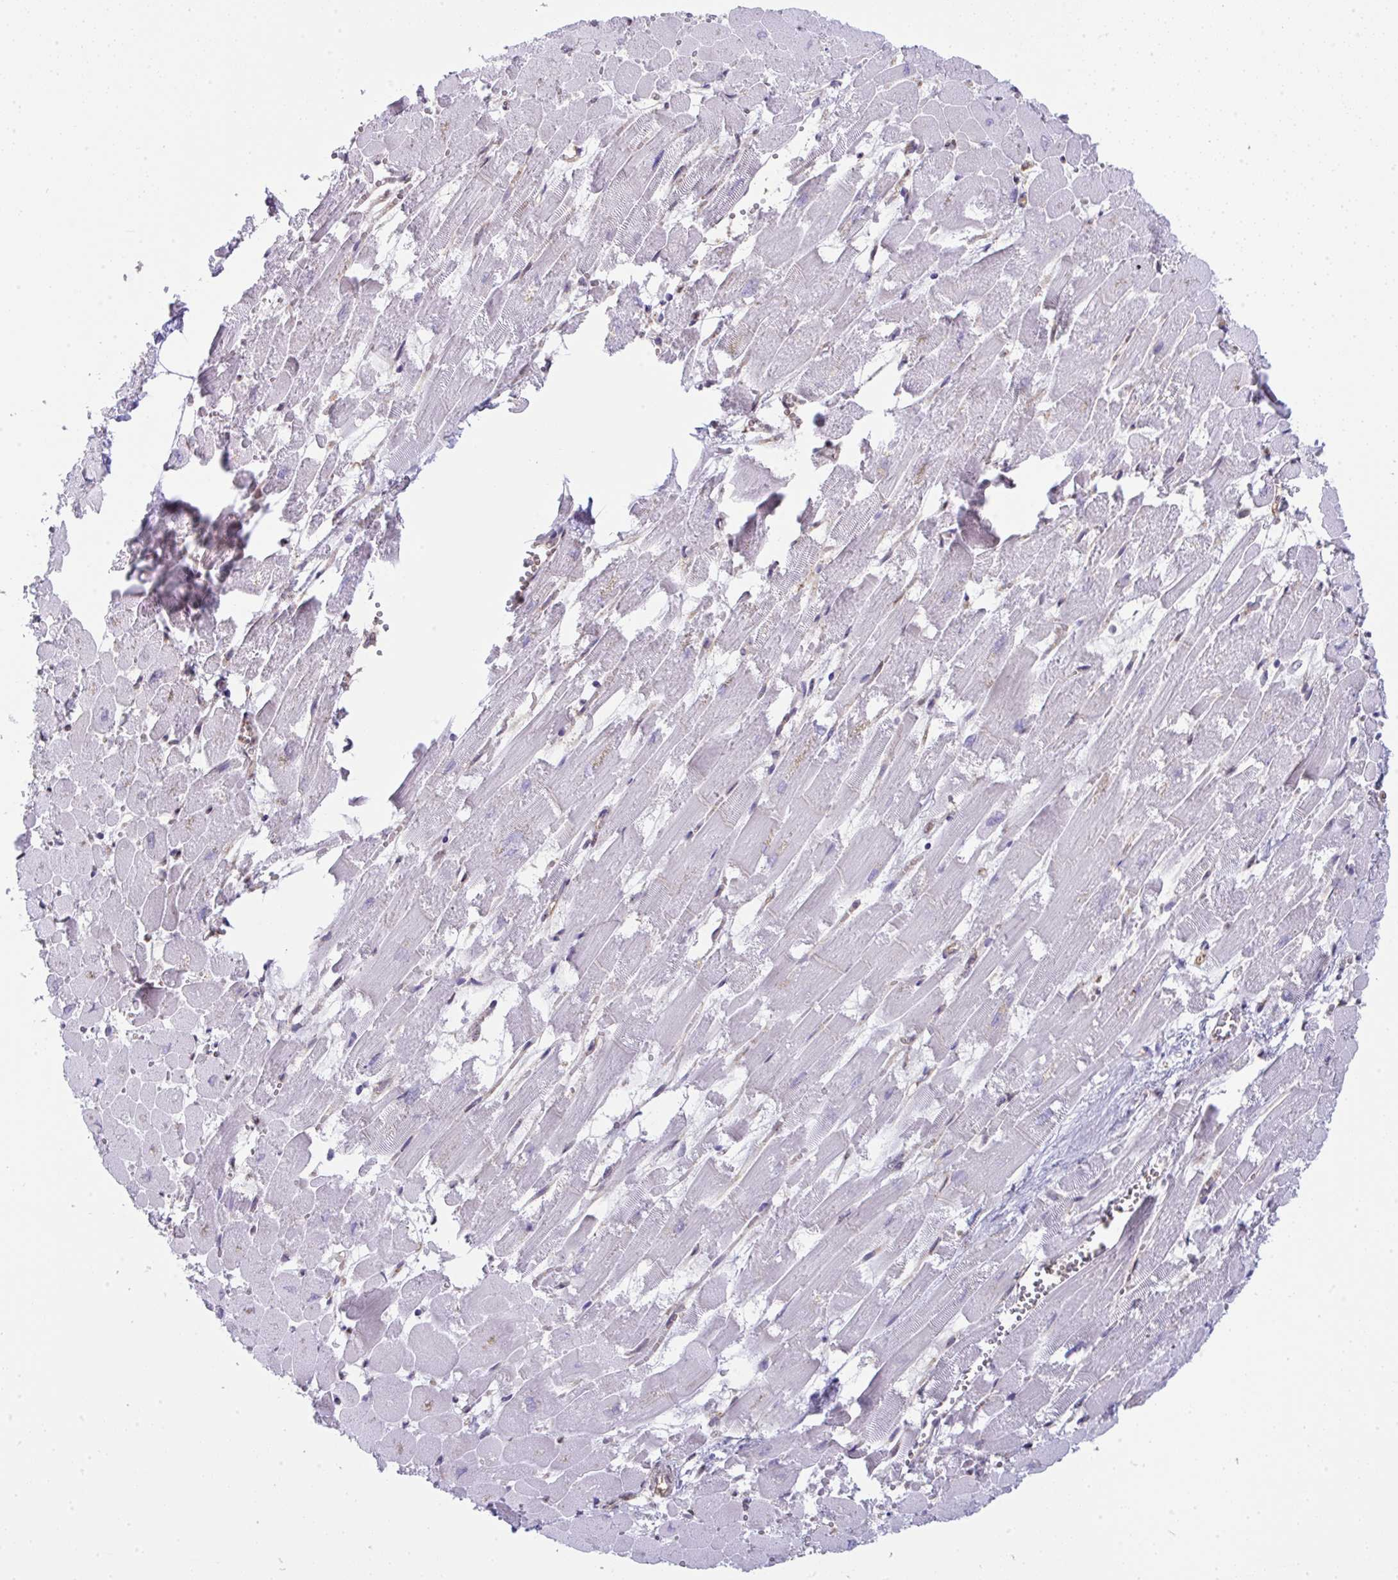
{"staining": {"intensity": "negative", "quantity": "none", "location": "none"}, "tissue": "heart muscle", "cell_type": "Cardiomyocytes", "image_type": "normal", "snomed": [{"axis": "morphology", "description": "Normal tissue, NOS"}, {"axis": "topography", "description": "Heart"}], "caption": "Immunohistochemistry (IHC) photomicrograph of normal heart muscle: heart muscle stained with DAB demonstrates no significant protein staining in cardiomyocytes. Brightfield microscopy of IHC stained with DAB (brown) and hematoxylin (blue), captured at high magnification.", "gene": "ALDH16A1", "patient": {"sex": "female", "age": 52}}